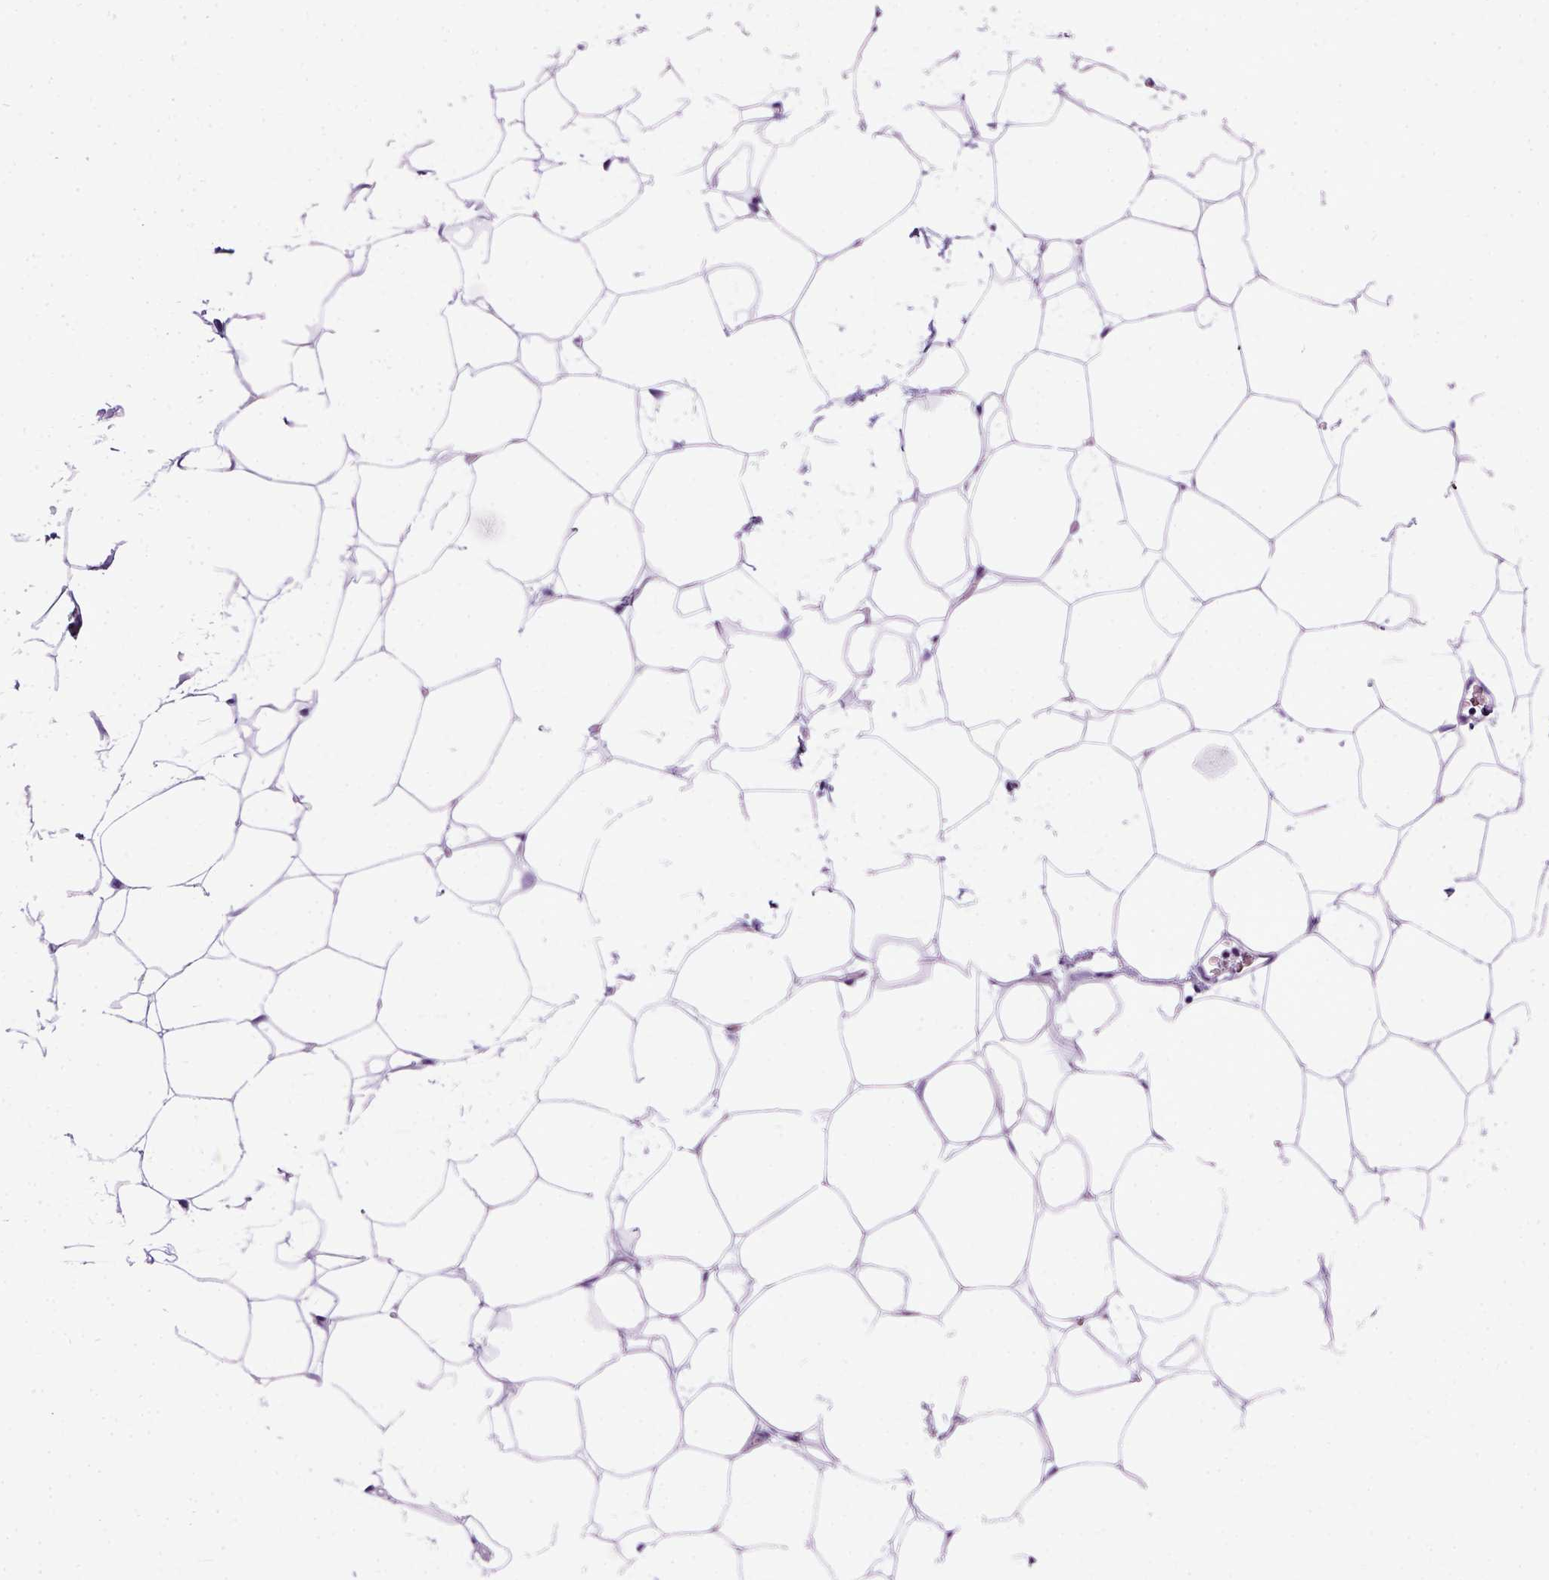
{"staining": {"intensity": "negative", "quantity": "none", "location": "none"}, "tissue": "adipose tissue", "cell_type": "Adipocytes", "image_type": "normal", "snomed": [{"axis": "morphology", "description": "Normal tissue, NOS"}, {"axis": "topography", "description": "Adipose tissue"}], "caption": "This micrograph is of normal adipose tissue stained with immunohistochemistry (IHC) to label a protein in brown with the nuclei are counter-stained blue. There is no positivity in adipocytes.", "gene": "CDH1", "patient": {"sex": "male", "age": 57}}